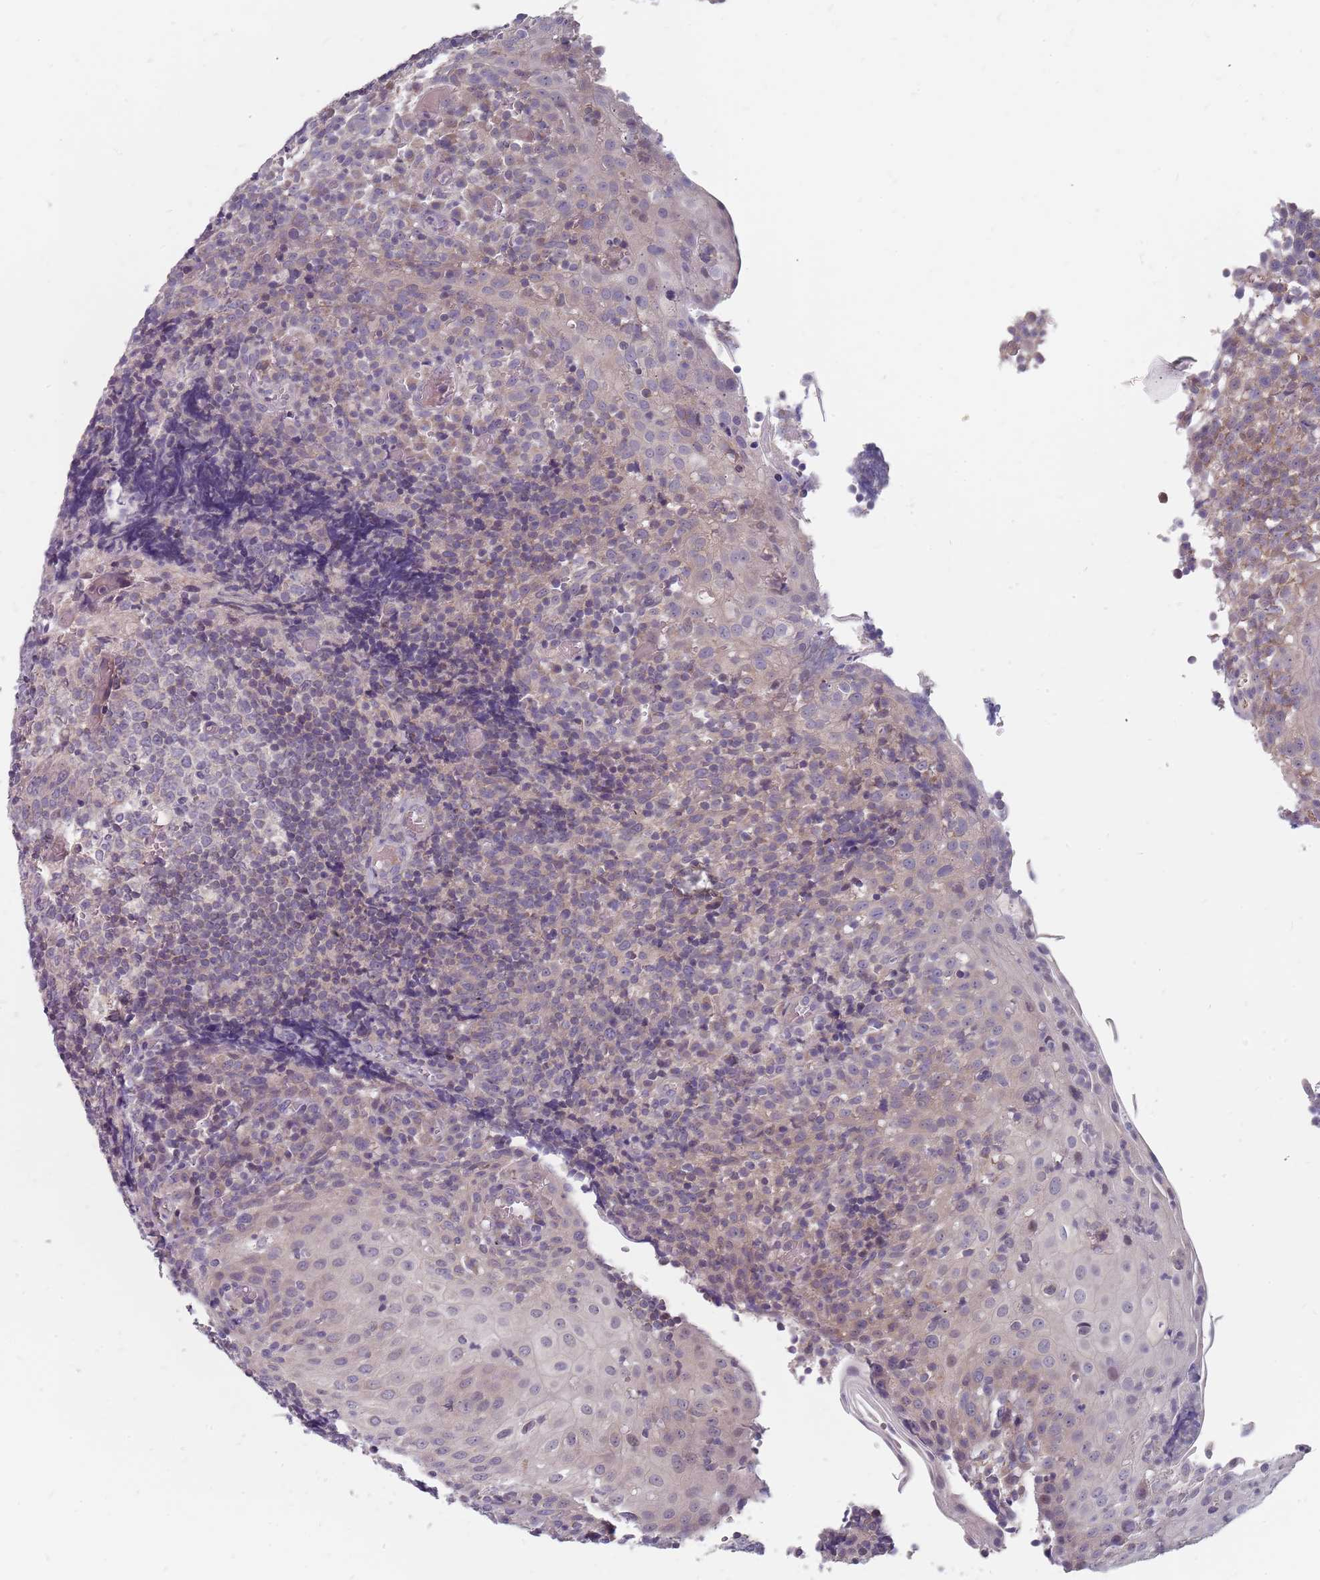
{"staining": {"intensity": "negative", "quantity": "none", "location": "none"}, "tissue": "tonsil", "cell_type": "Germinal center cells", "image_type": "normal", "snomed": [{"axis": "morphology", "description": "Normal tissue, NOS"}, {"axis": "topography", "description": "Tonsil"}], "caption": "Immunohistochemical staining of normal human tonsil shows no significant positivity in germinal center cells.", "gene": "CMTR2", "patient": {"sex": "female", "age": 19}}